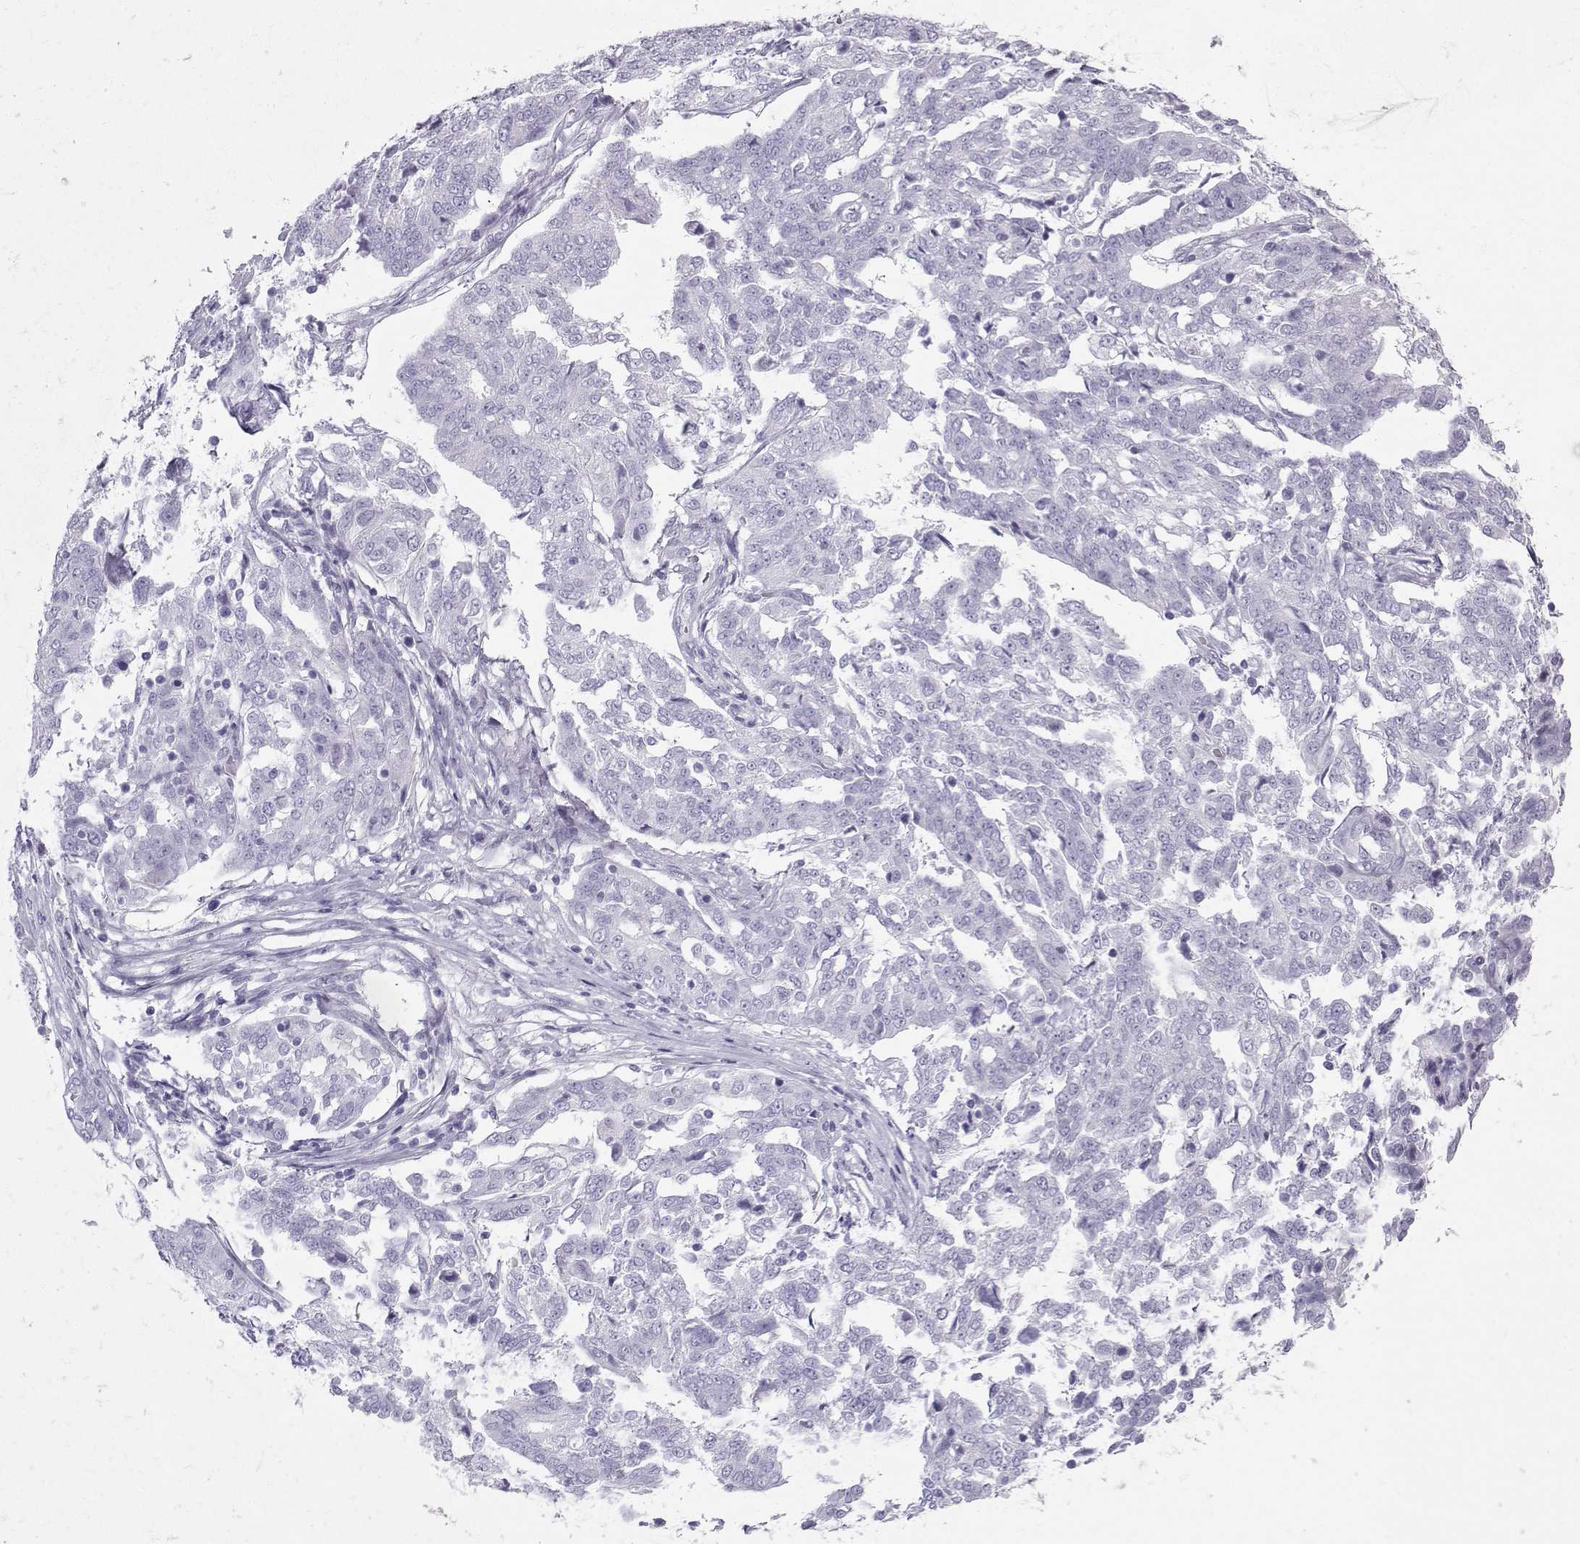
{"staining": {"intensity": "negative", "quantity": "none", "location": "none"}, "tissue": "ovarian cancer", "cell_type": "Tumor cells", "image_type": "cancer", "snomed": [{"axis": "morphology", "description": "Cystadenocarcinoma, serous, NOS"}, {"axis": "topography", "description": "Ovary"}], "caption": "This histopathology image is of ovarian cancer (serous cystadenocarcinoma) stained with immunohistochemistry to label a protein in brown with the nuclei are counter-stained blue. There is no expression in tumor cells.", "gene": "IQCD", "patient": {"sex": "female", "age": 67}}